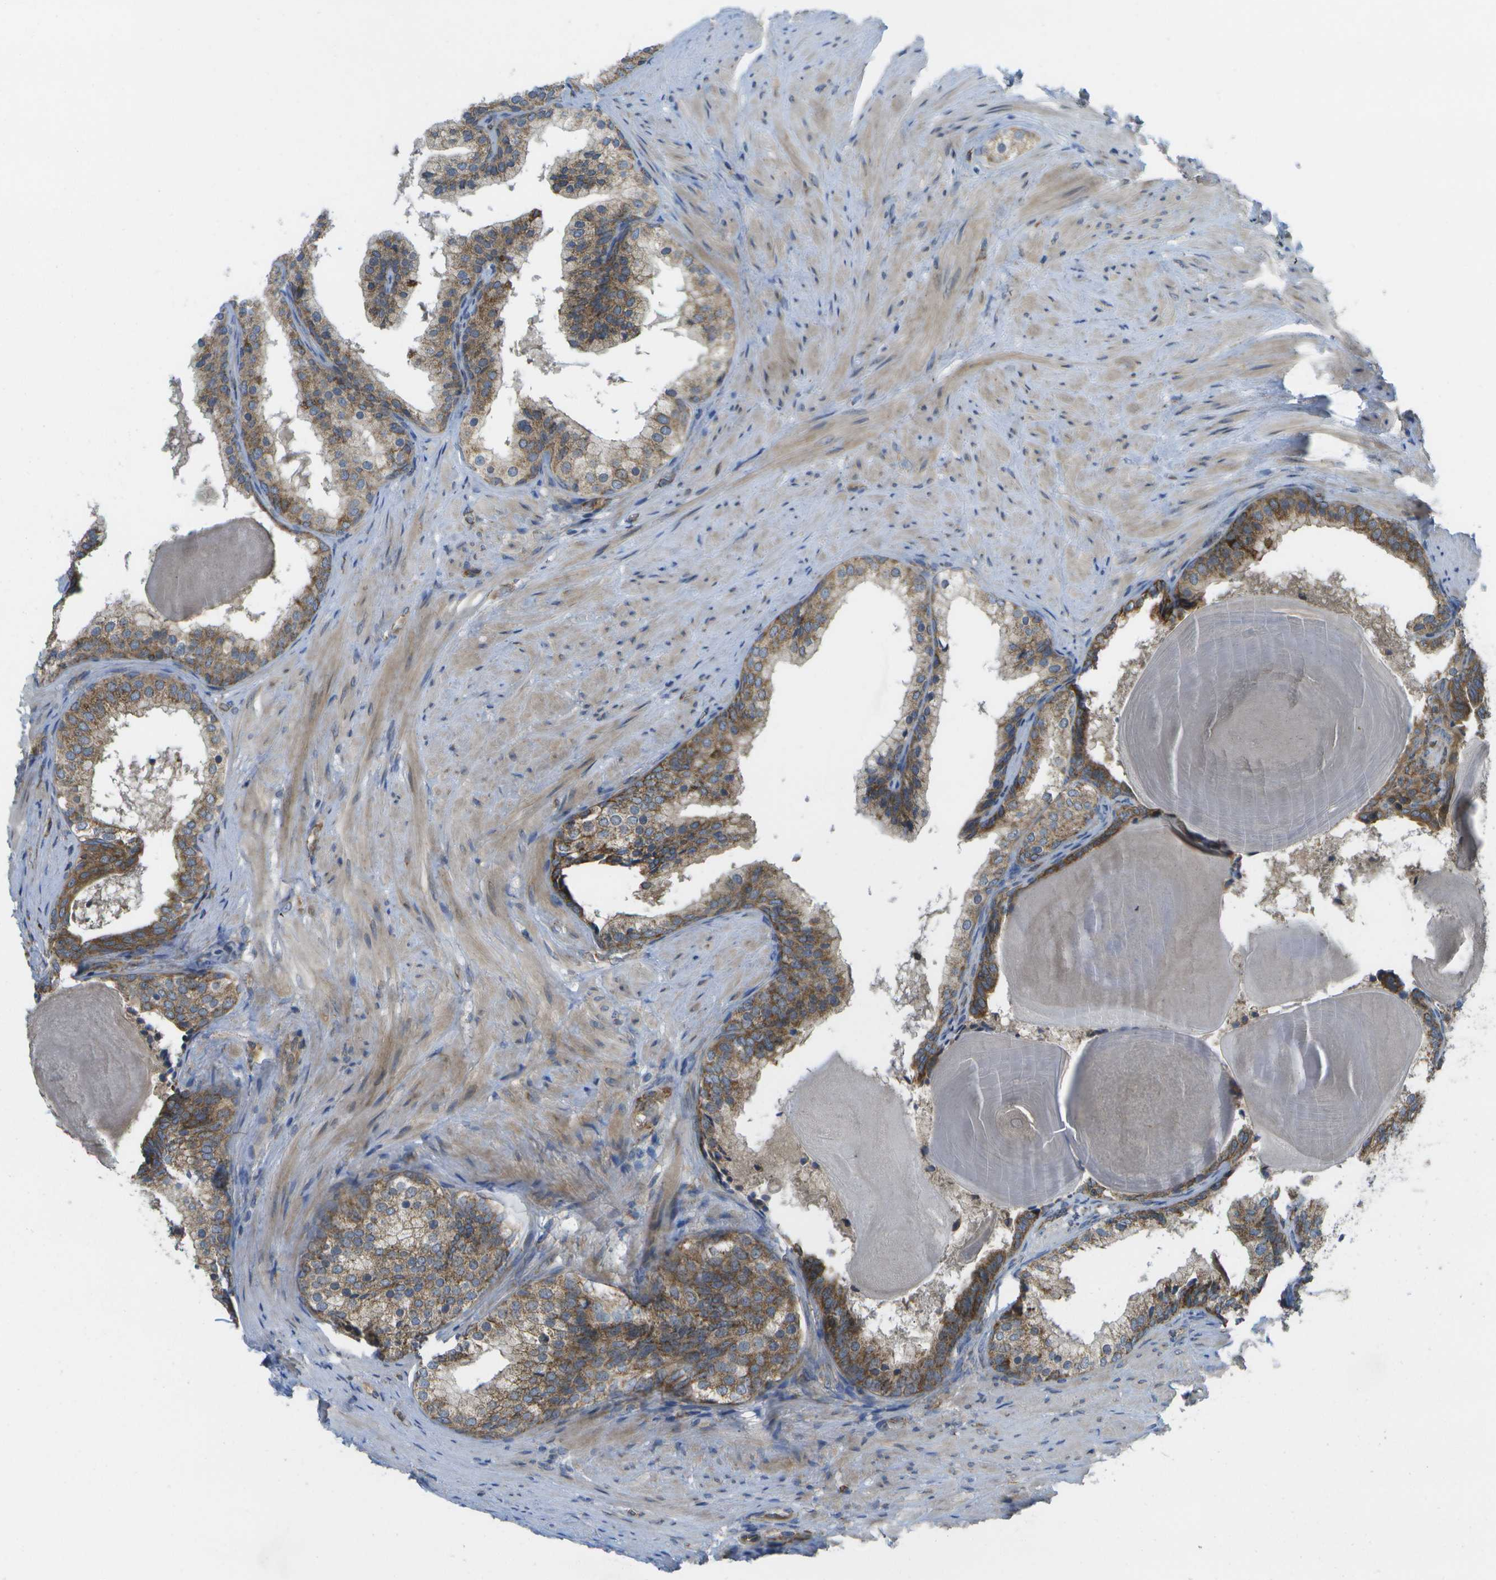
{"staining": {"intensity": "moderate", "quantity": ">75%", "location": "cytoplasmic/membranous"}, "tissue": "prostate cancer", "cell_type": "Tumor cells", "image_type": "cancer", "snomed": [{"axis": "morphology", "description": "Adenocarcinoma, Low grade"}, {"axis": "topography", "description": "Prostate"}], "caption": "The photomicrograph exhibits a brown stain indicating the presence of a protein in the cytoplasmic/membranous of tumor cells in prostate cancer.", "gene": "DPM3", "patient": {"sex": "male", "age": 69}}